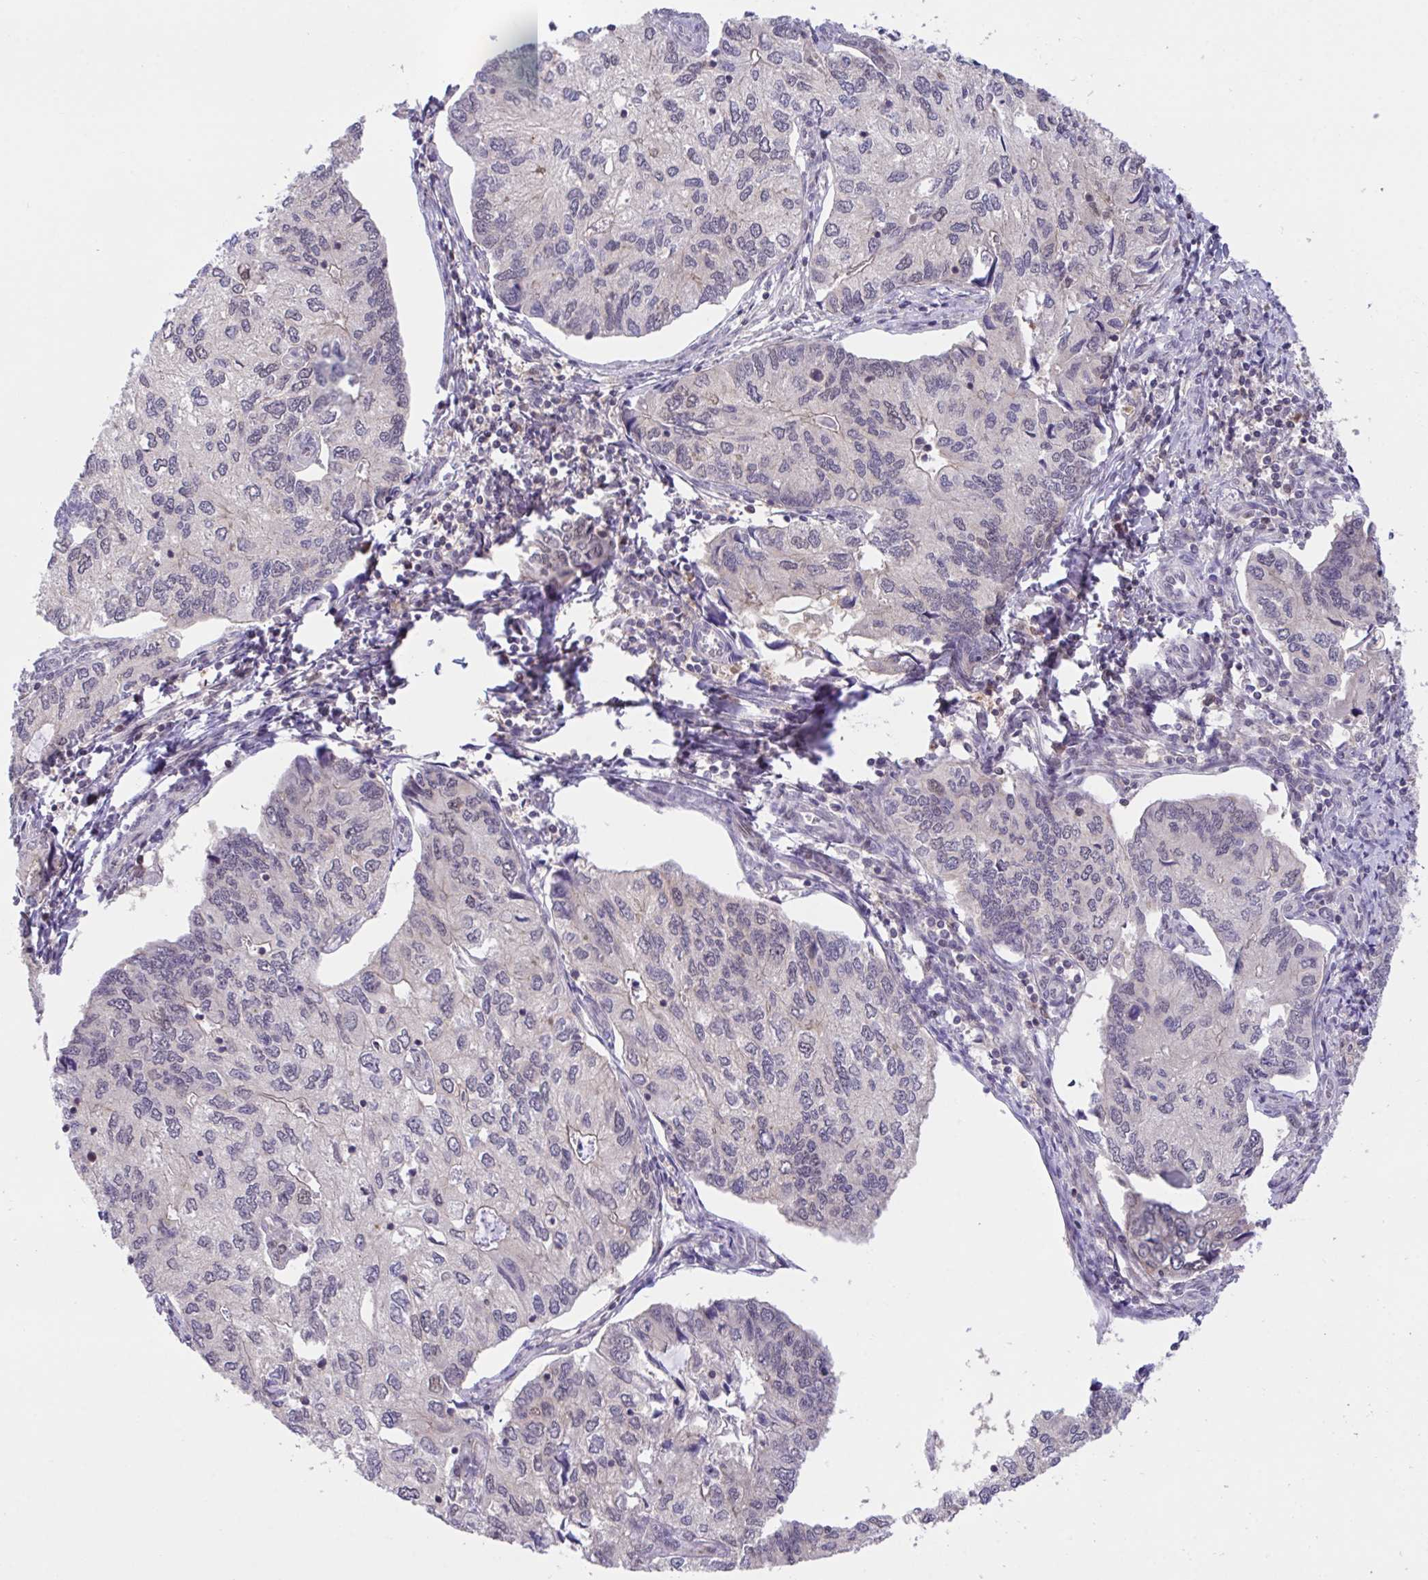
{"staining": {"intensity": "negative", "quantity": "none", "location": "none"}, "tissue": "endometrial cancer", "cell_type": "Tumor cells", "image_type": "cancer", "snomed": [{"axis": "morphology", "description": "Carcinoma, NOS"}, {"axis": "topography", "description": "Uterus"}], "caption": "The IHC micrograph has no significant staining in tumor cells of carcinoma (endometrial) tissue. The staining was performed using DAB to visualize the protein expression in brown, while the nuclei were stained in blue with hematoxylin (Magnification: 20x).", "gene": "ZNF444", "patient": {"sex": "female", "age": 76}}